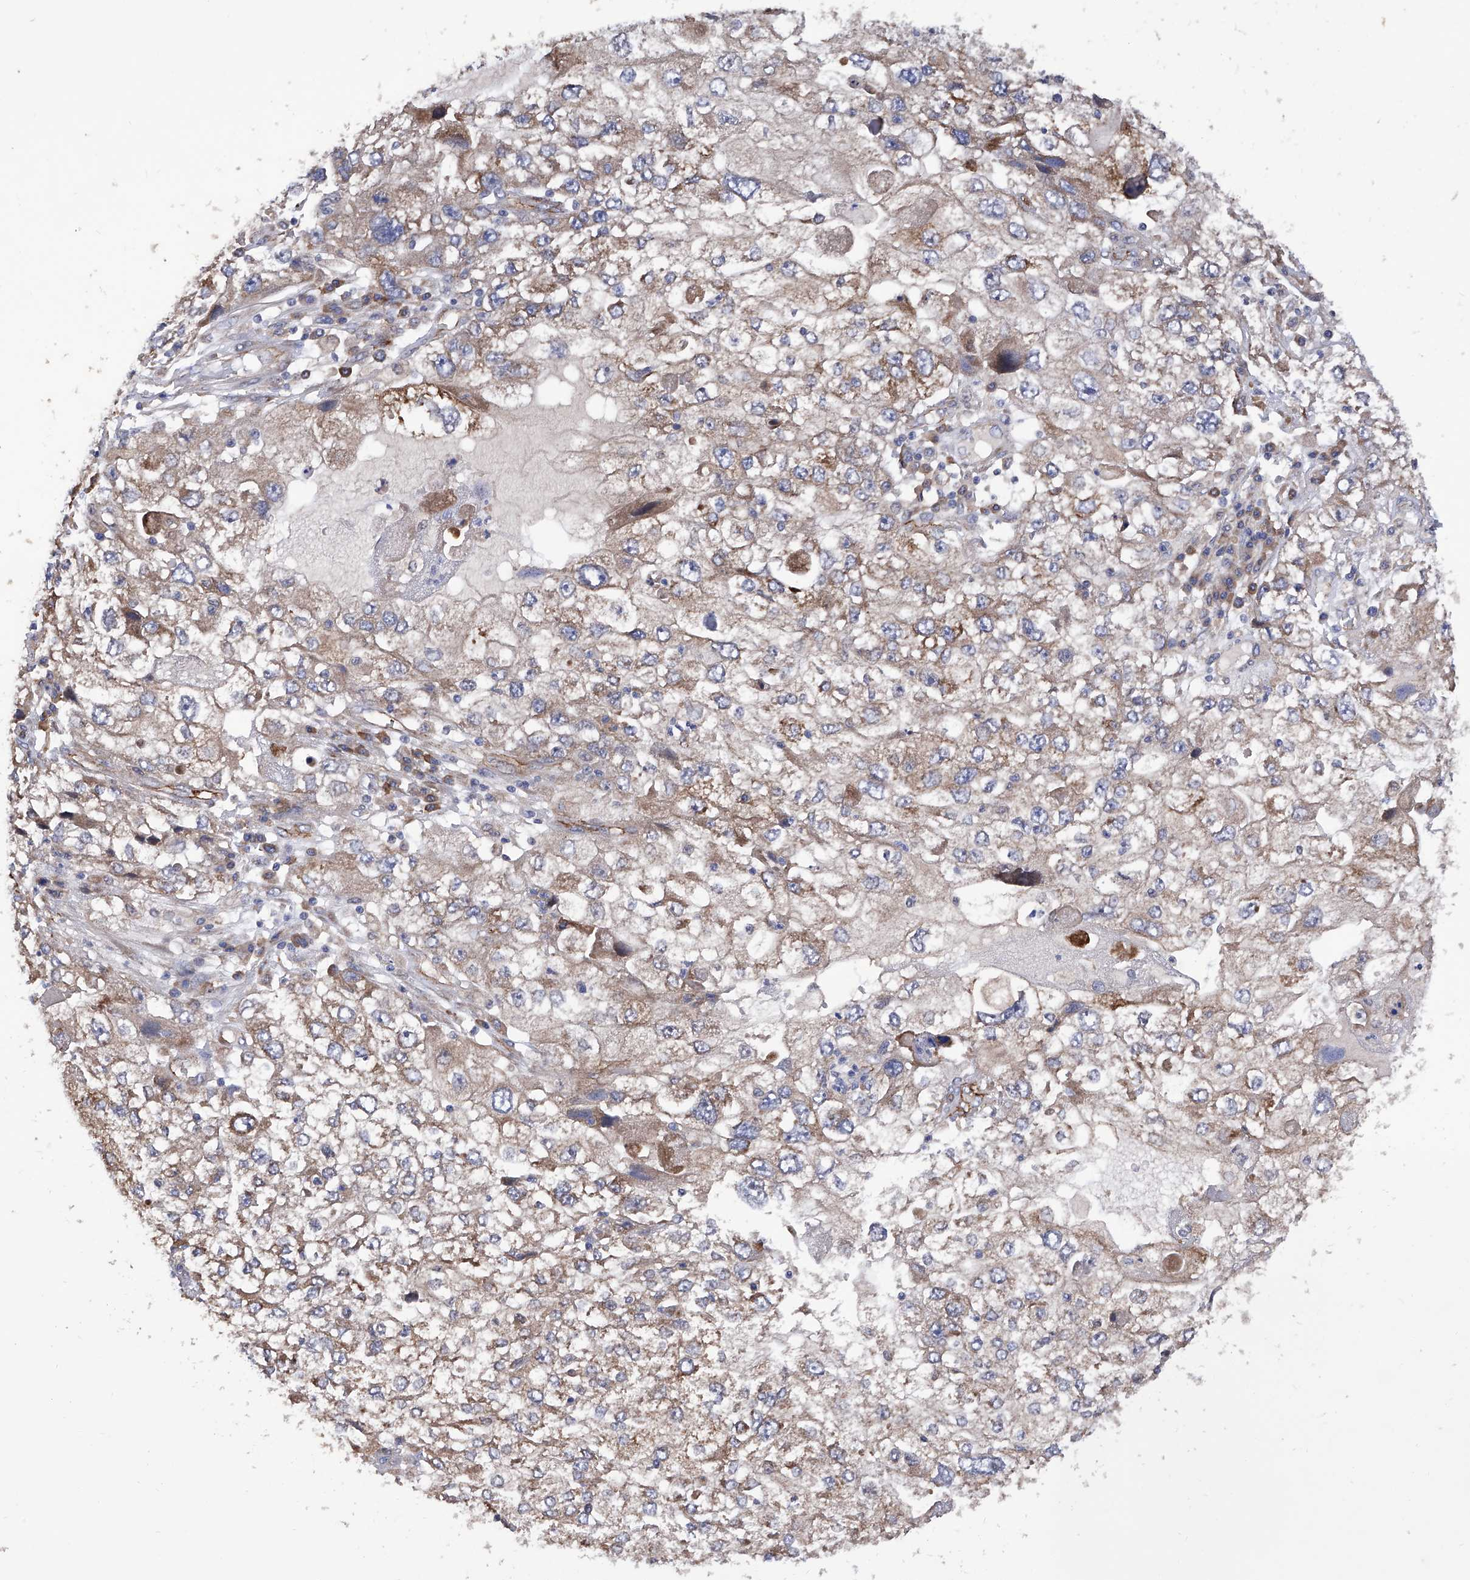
{"staining": {"intensity": "weak", "quantity": ">75%", "location": "cytoplasmic/membranous"}, "tissue": "endometrial cancer", "cell_type": "Tumor cells", "image_type": "cancer", "snomed": [{"axis": "morphology", "description": "Adenocarcinoma, NOS"}, {"axis": "topography", "description": "Endometrium"}], "caption": "A brown stain labels weak cytoplasmic/membranous positivity of a protein in human adenocarcinoma (endometrial) tumor cells.", "gene": "INPP5B", "patient": {"sex": "female", "age": 49}}